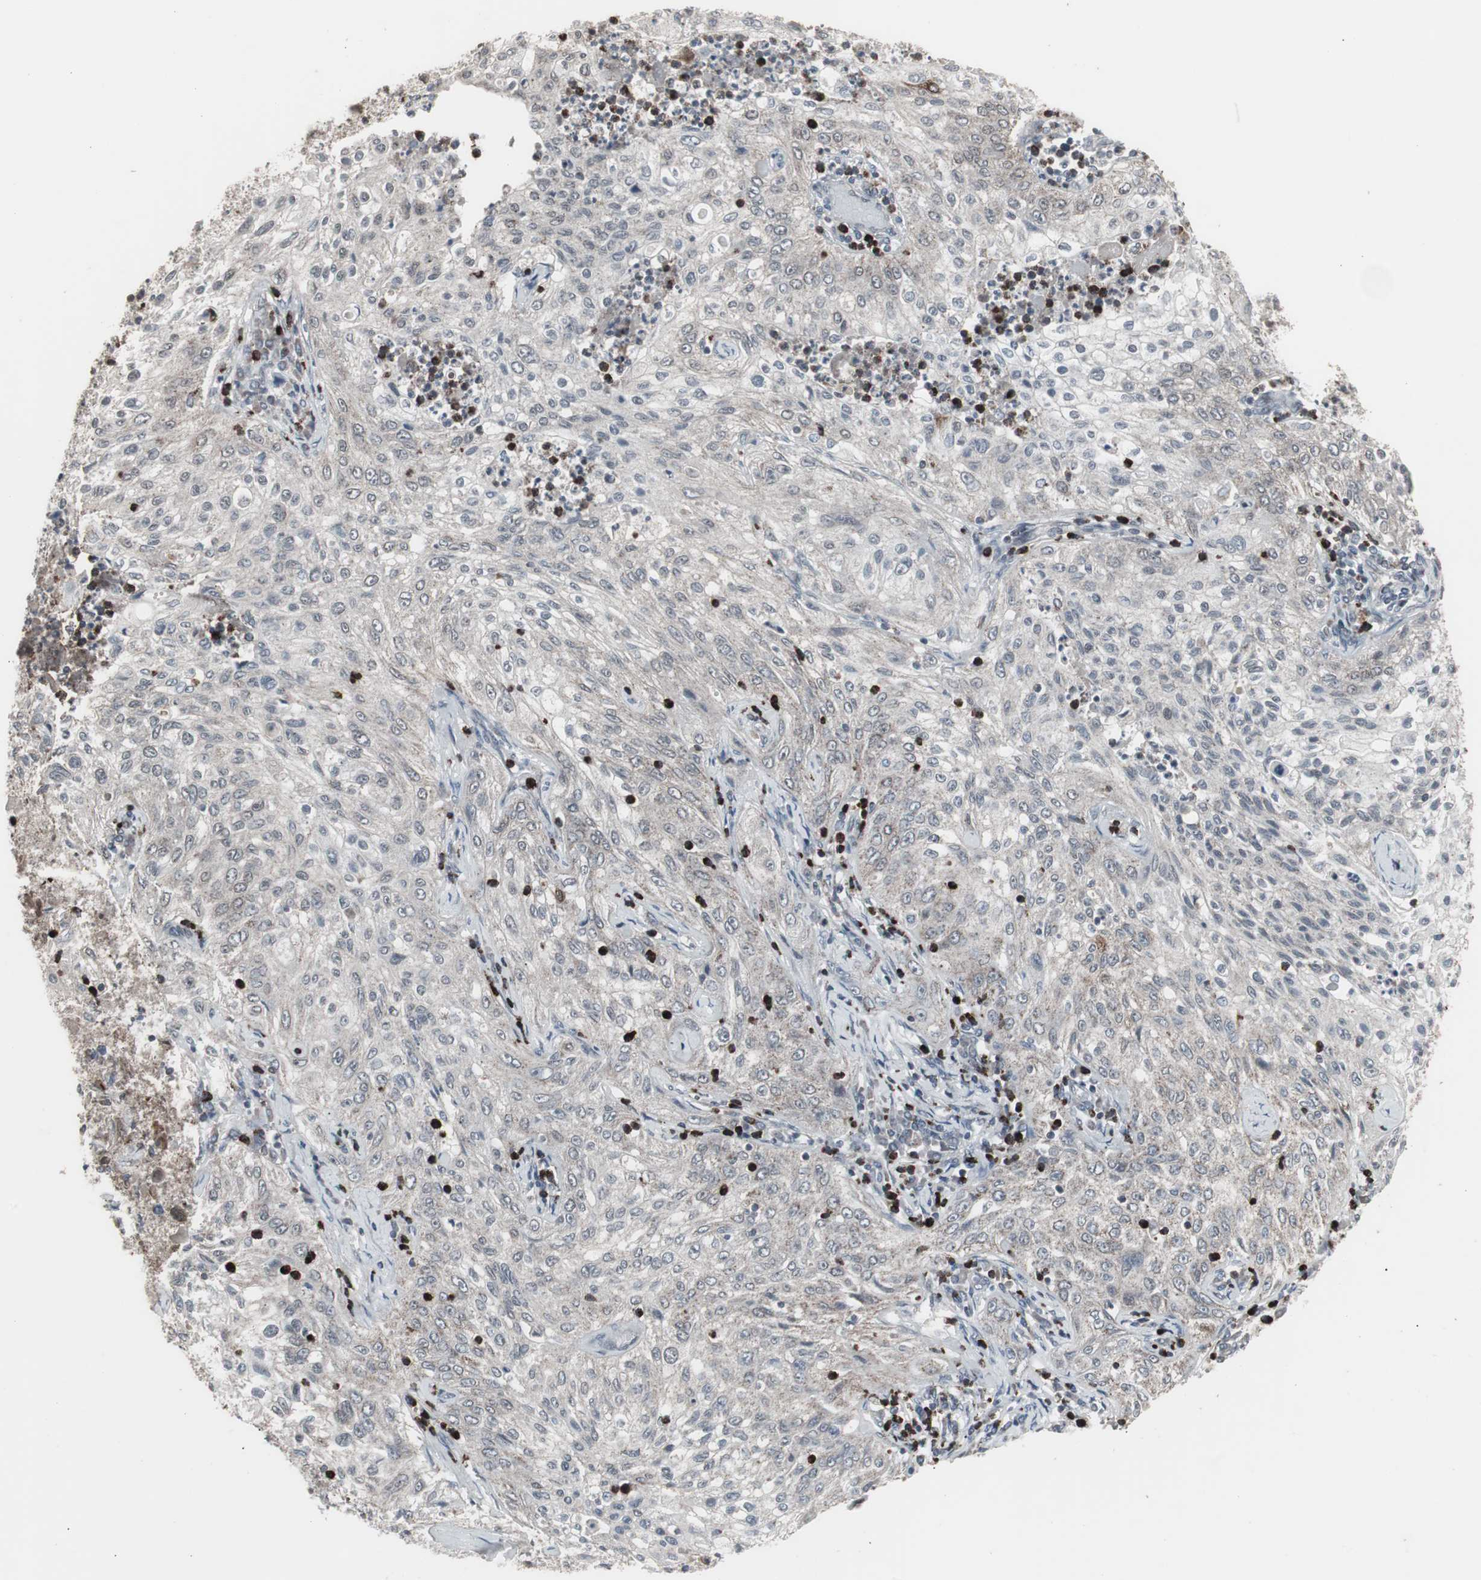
{"staining": {"intensity": "moderate", "quantity": "<25%", "location": "nuclear"}, "tissue": "lung cancer", "cell_type": "Tumor cells", "image_type": "cancer", "snomed": [{"axis": "morphology", "description": "Inflammation, NOS"}, {"axis": "morphology", "description": "Squamous cell carcinoma, NOS"}, {"axis": "topography", "description": "Lymph node"}, {"axis": "topography", "description": "Soft tissue"}, {"axis": "topography", "description": "Lung"}], "caption": "Moderate nuclear staining for a protein is appreciated in about <25% of tumor cells of lung cancer (squamous cell carcinoma) using immunohistochemistry.", "gene": "RXRA", "patient": {"sex": "male", "age": 66}}